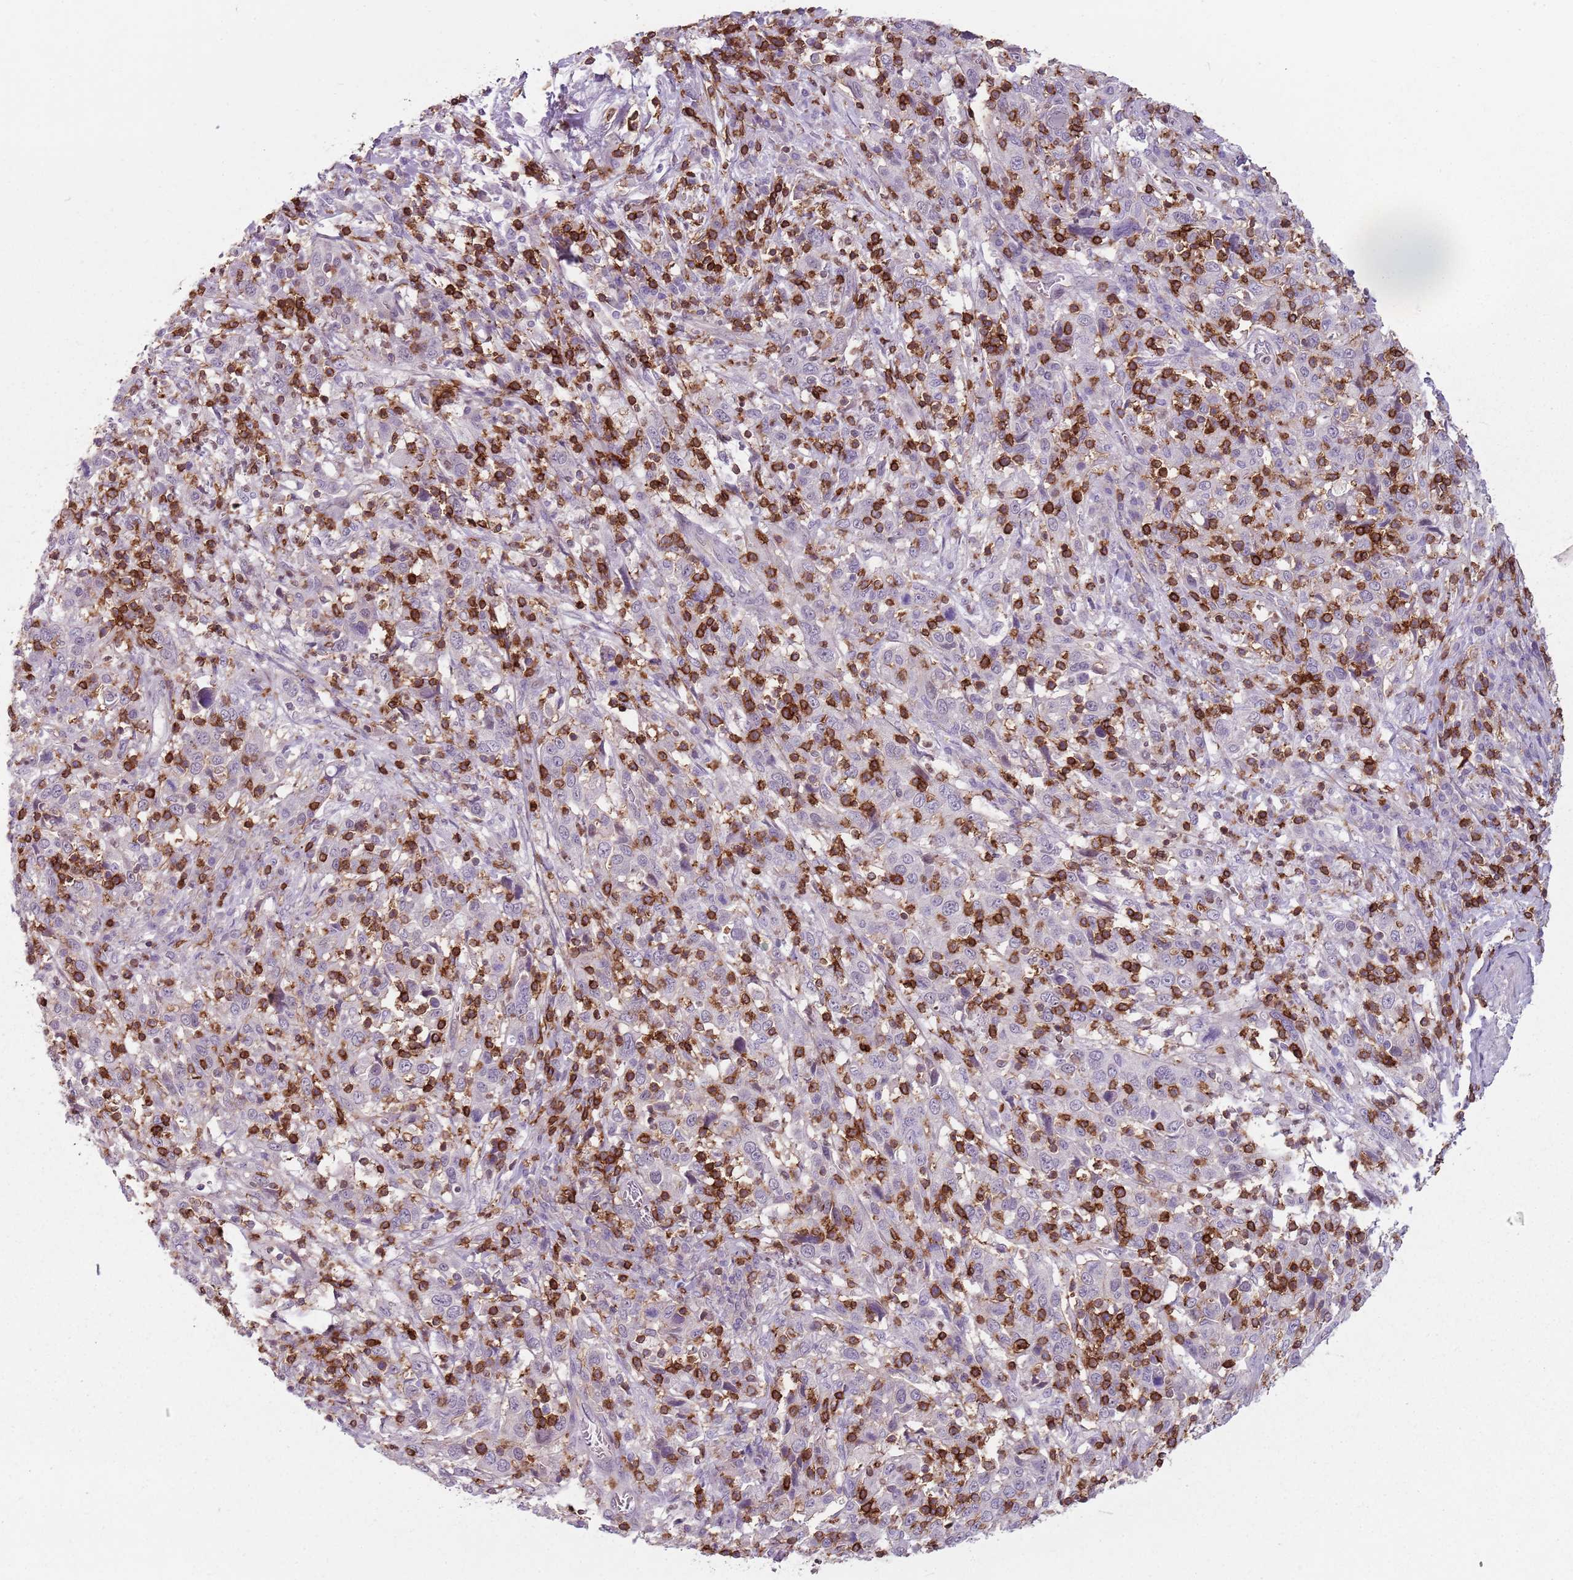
{"staining": {"intensity": "negative", "quantity": "none", "location": "none"}, "tissue": "cervical cancer", "cell_type": "Tumor cells", "image_type": "cancer", "snomed": [{"axis": "morphology", "description": "Squamous cell carcinoma, NOS"}, {"axis": "topography", "description": "Cervix"}], "caption": "Immunohistochemistry of cervical squamous cell carcinoma exhibits no staining in tumor cells.", "gene": "ZNF583", "patient": {"sex": "female", "age": 46}}